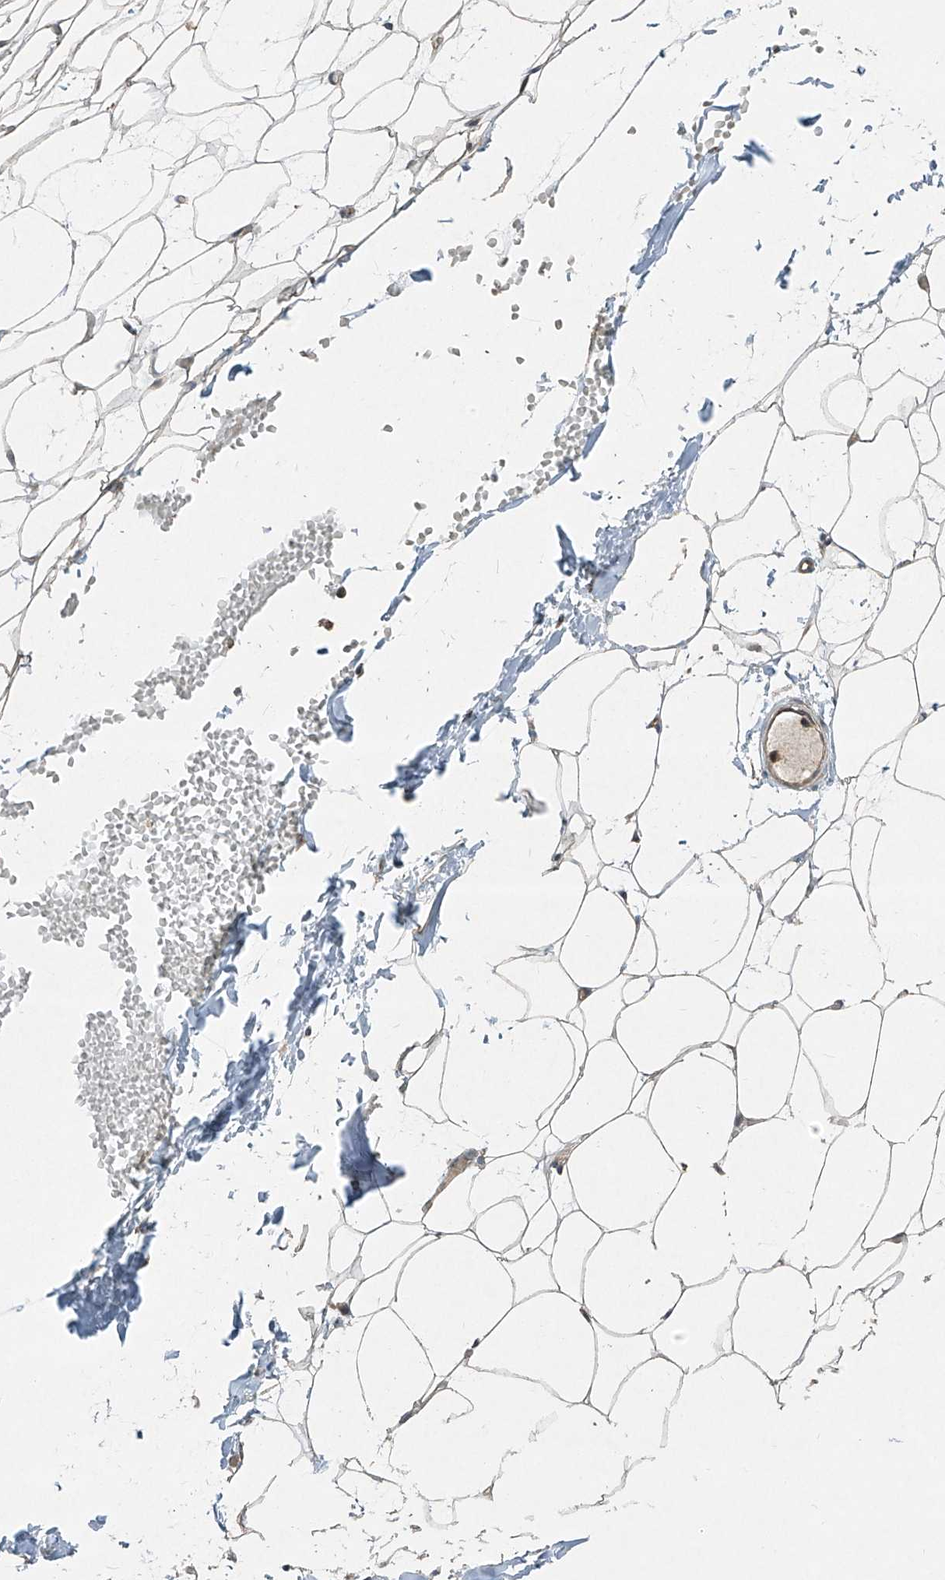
{"staining": {"intensity": "negative", "quantity": "none", "location": "none"}, "tissue": "adipose tissue", "cell_type": "Adipocytes", "image_type": "normal", "snomed": [{"axis": "morphology", "description": "Normal tissue, NOS"}, {"axis": "topography", "description": "Breast"}], "caption": "Immunohistochemical staining of normal adipose tissue displays no significant expression in adipocytes.", "gene": "PPCS", "patient": {"sex": "female", "age": 23}}